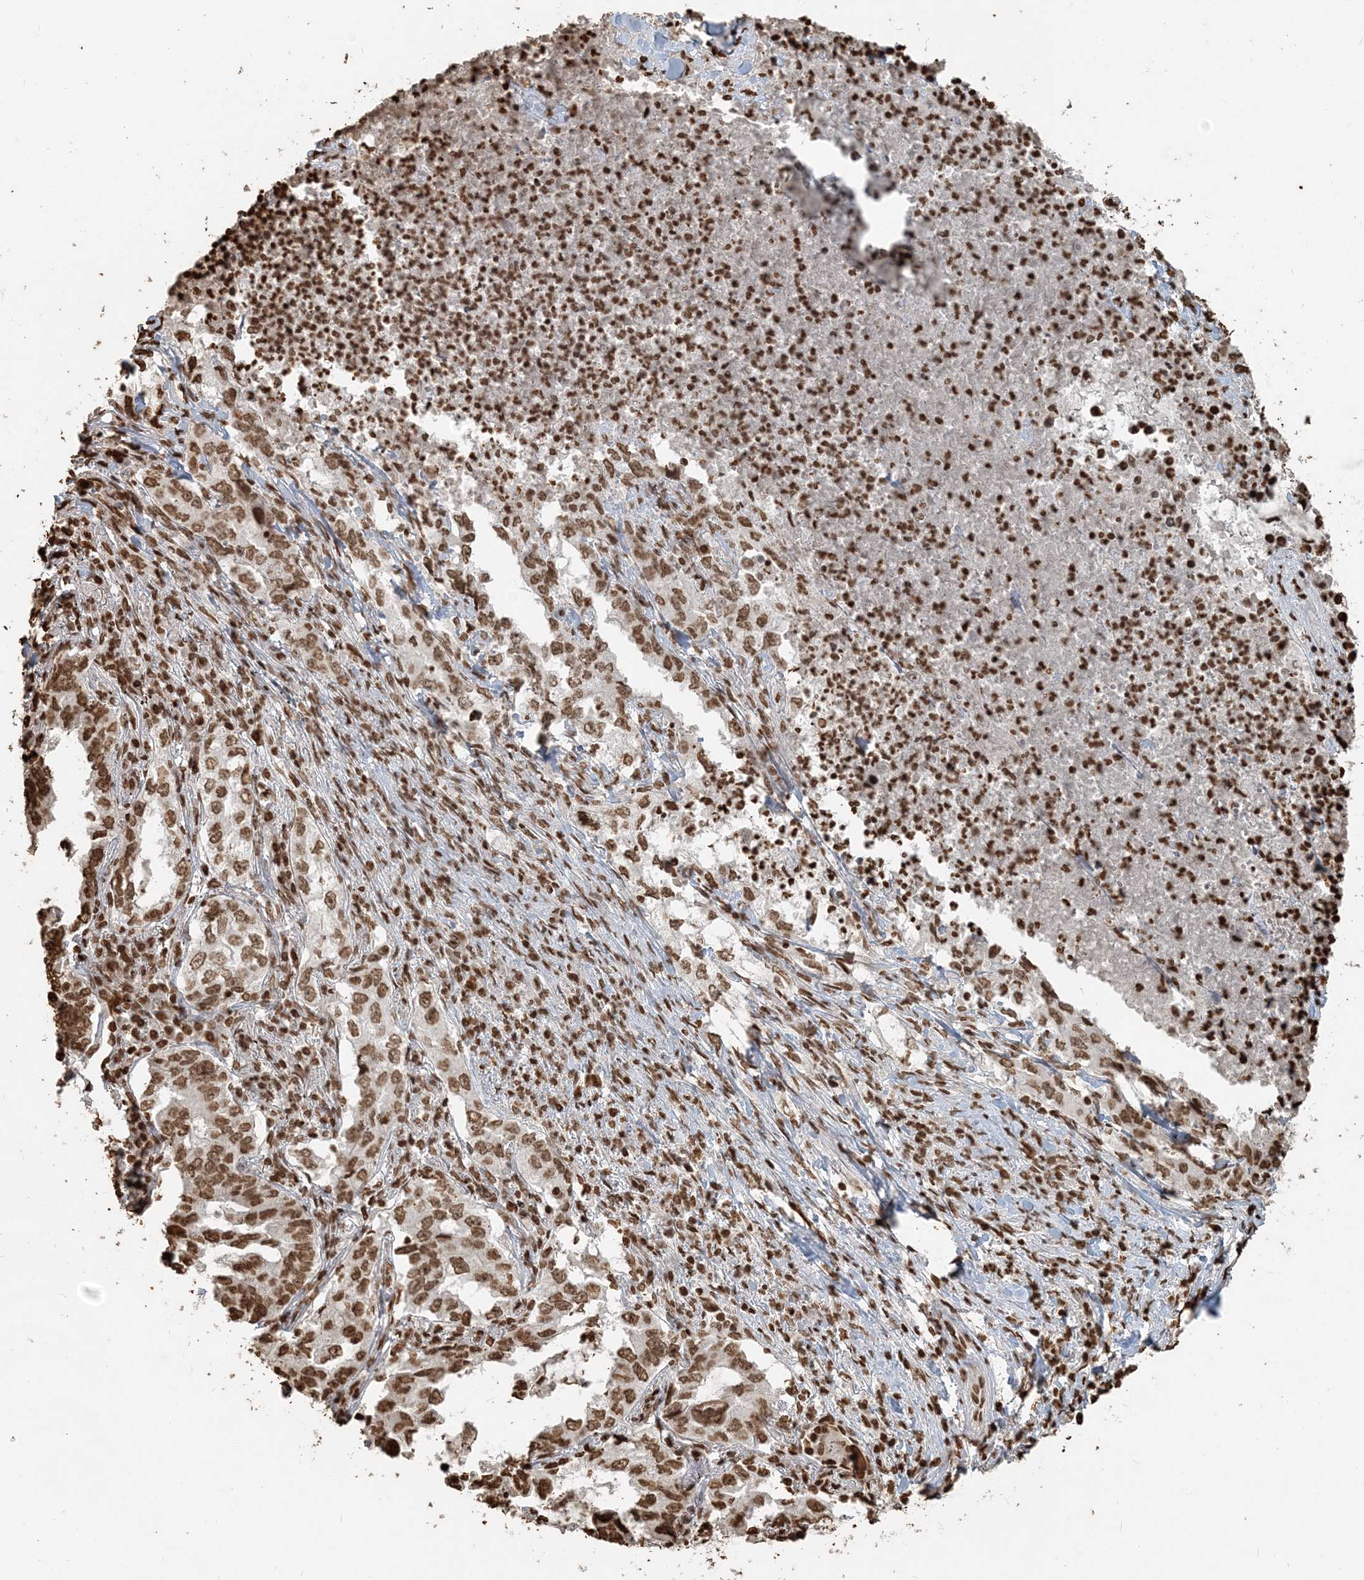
{"staining": {"intensity": "moderate", "quantity": ">75%", "location": "nuclear"}, "tissue": "lung cancer", "cell_type": "Tumor cells", "image_type": "cancer", "snomed": [{"axis": "morphology", "description": "Adenocarcinoma, NOS"}, {"axis": "topography", "description": "Lung"}], "caption": "About >75% of tumor cells in lung cancer (adenocarcinoma) show moderate nuclear protein expression as visualized by brown immunohistochemical staining.", "gene": "H3-3B", "patient": {"sex": "female", "age": 51}}